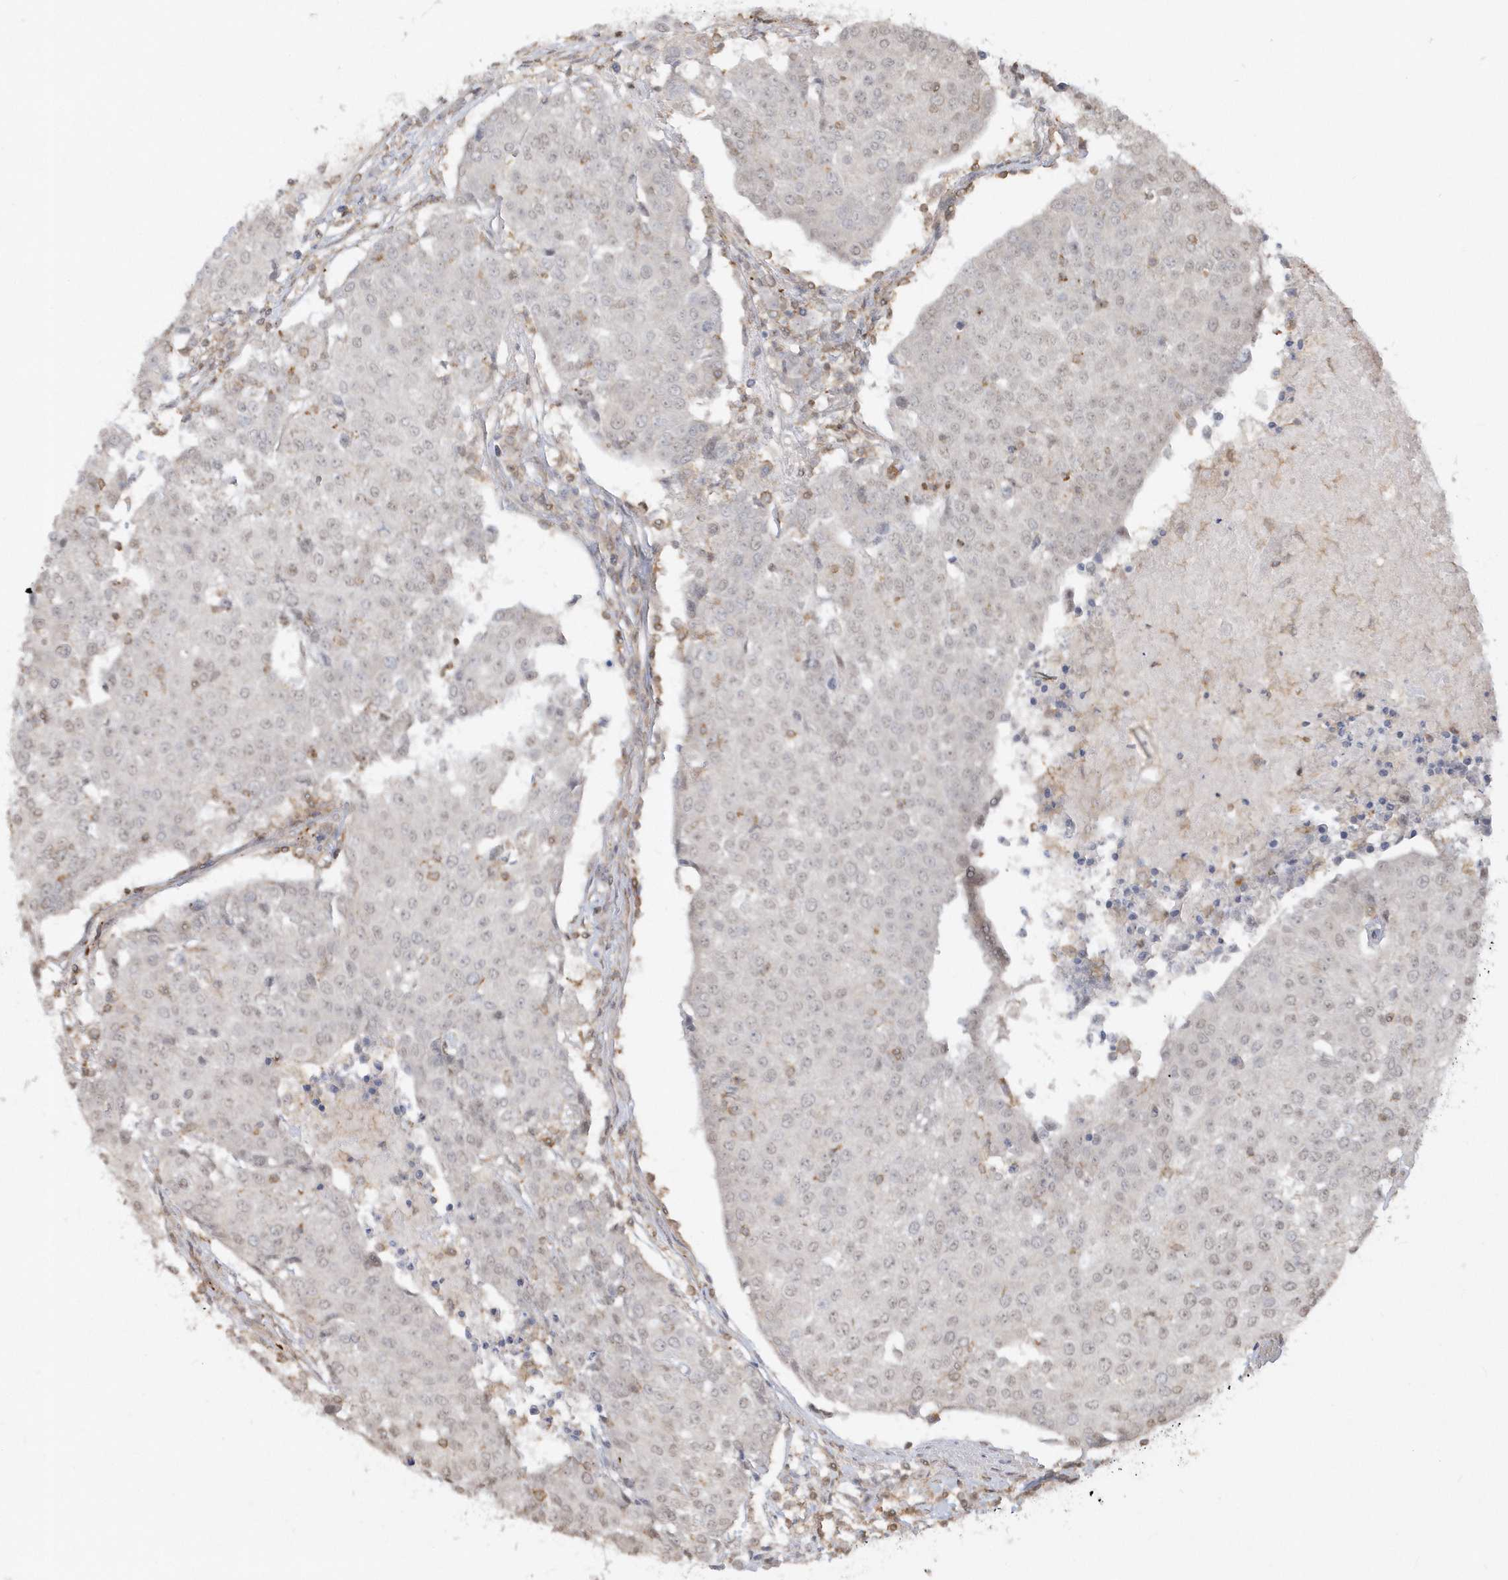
{"staining": {"intensity": "negative", "quantity": "none", "location": "none"}, "tissue": "urothelial cancer", "cell_type": "Tumor cells", "image_type": "cancer", "snomed": [{"axis": "morphology", "description": "Urothelial carcinoma, High grade"}, {"axis": "topography", "description": "Urinary bladder"}], "caption": "A high-resolution photomicrograph shows immunohistochemistry (IHC) staining of urothelial cancer, which shows no significant staining in tumor cells. (DAB (3,3'-diaminobenzidine) IHC with hematoxylin counter stain).", "gene": "BSN", "patient": {"sex": "female", "age": 85}}